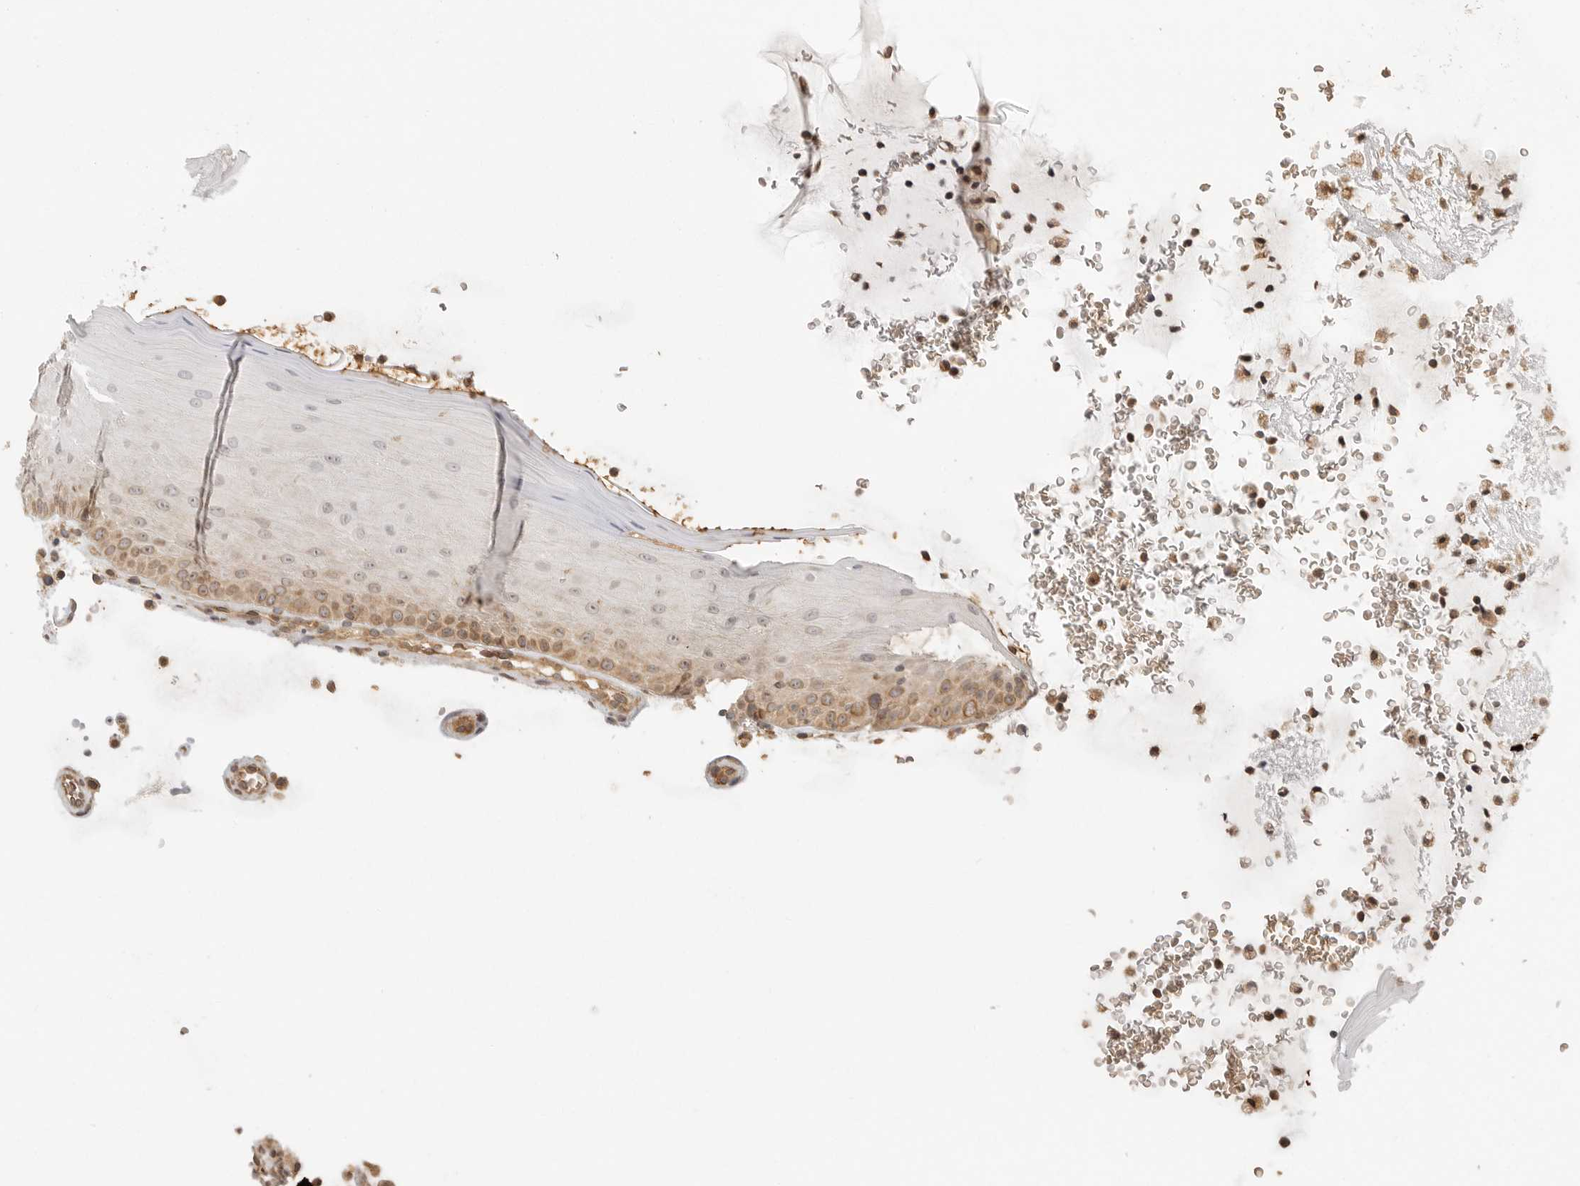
{"staining": {"intensity": "moderate", "quantity": ">75%", "location": "cytoplasmic/membranous"}, "tissue": "oral mucosa", "cell_type": "Squamous epithelial cells", "image_type": "normal", "snomed": [{"axis": "morphology", "description": "Normal tissue, NOS"}, {"axis": "topography", "description": "Oral tissue"}], "caption": "Protein staining shows moderate cytoplasmic/membranous expression in about >75% of squamous epithelial cells in unremarkable oral mucosa. The protein is stained brown, and the nuclei are stained in blue (DAB (3,3'-diaminobenzidine) IHC with brightfield microscopy, high magnification).", "gene": "CERS2", "patient": {"sex": "male", "age": 13}}